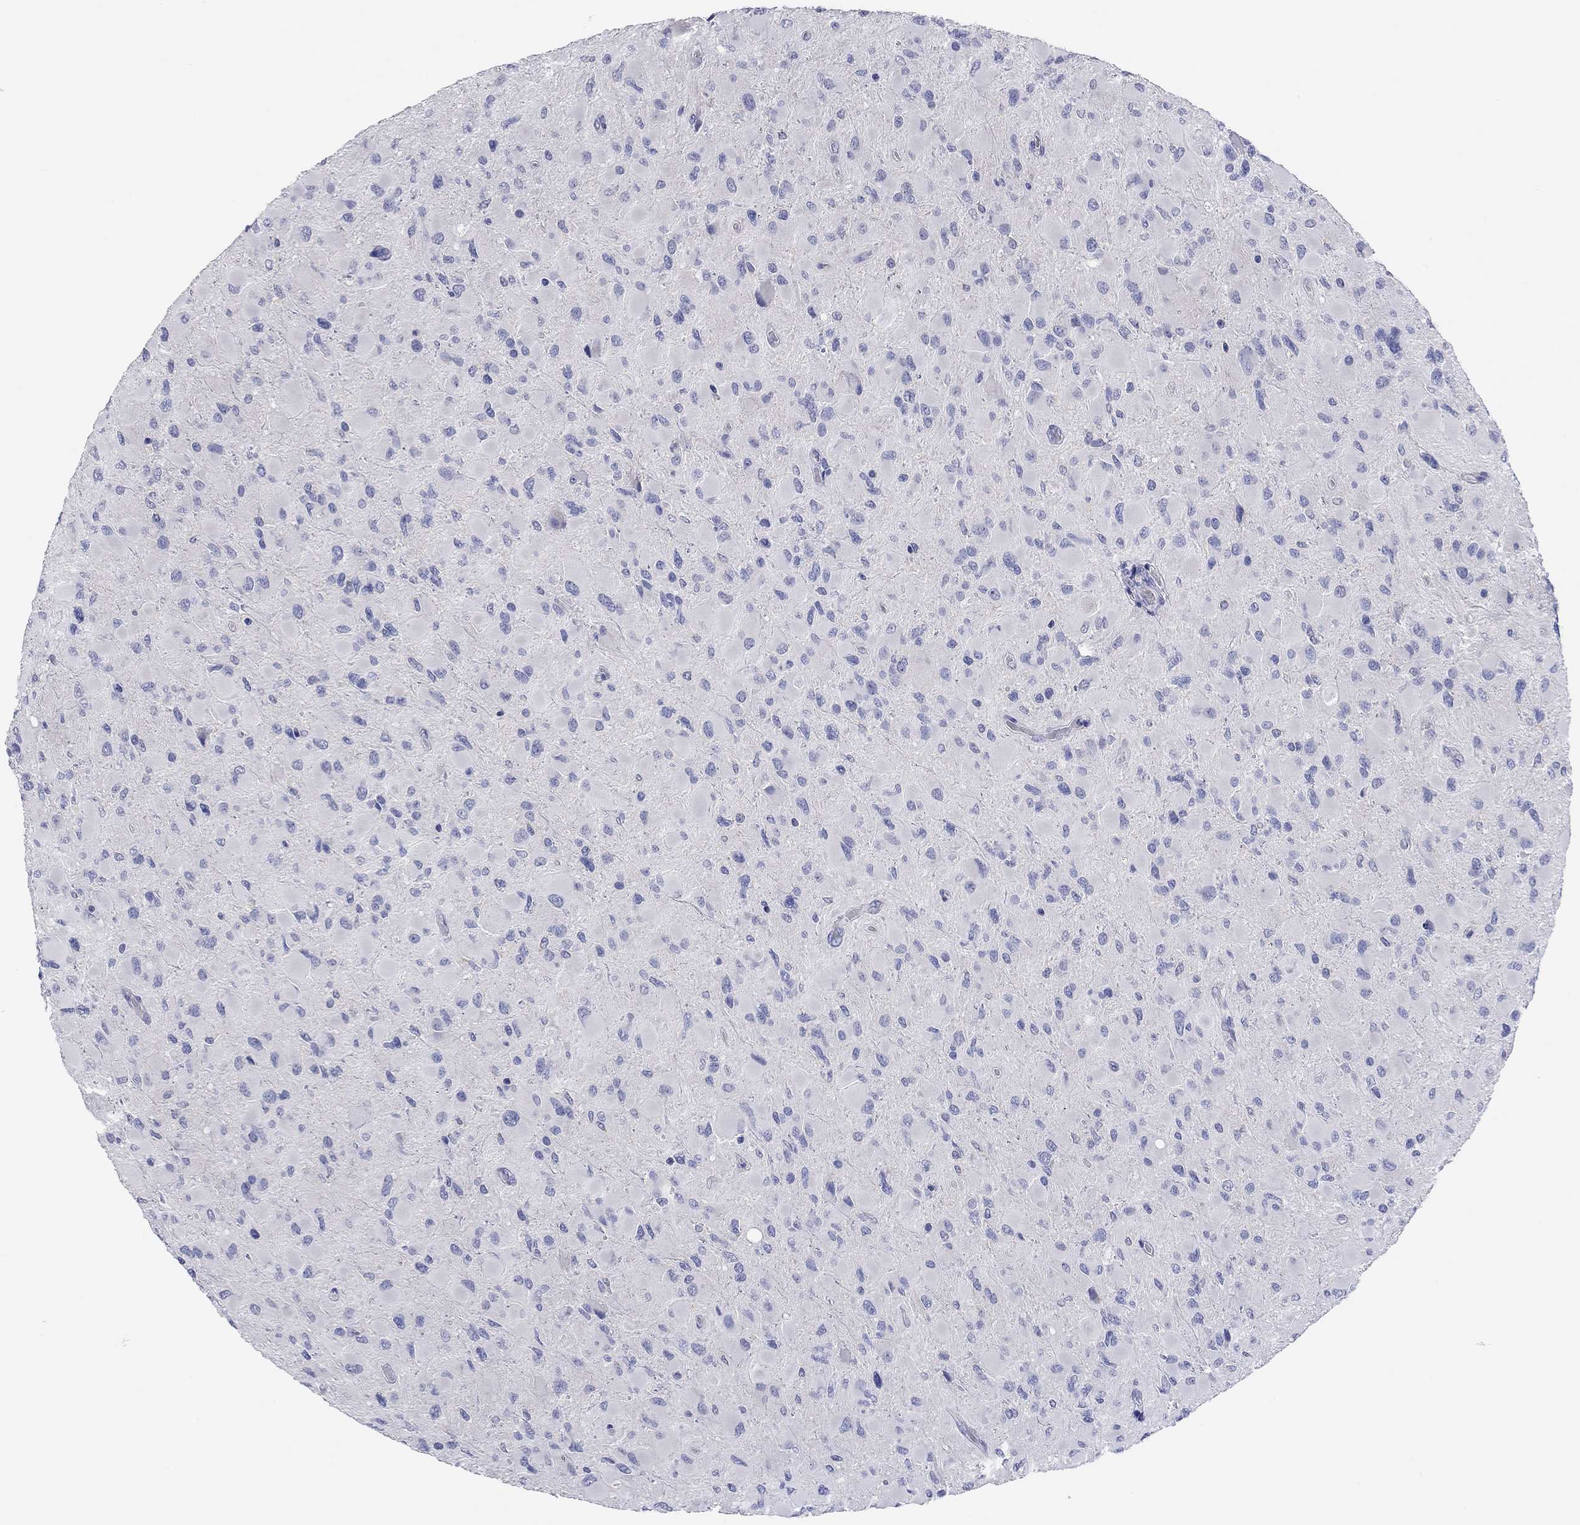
{"staining": {"intensity": "negative", "quantity": "none", "location": "none"}, "tissue": "glioma", "cell_type": "Tumor cells", "image_type": "cancer", "snomed": [{"axis": "morphology", "description": "Glioma, malignant, High grade"}, {"axis": "topography", "description": "Cerebral cortex"}], "caption": "An image of human glioma is negative for staining in tumor cells.", "gene": "TMEM221", "patient": {"sex": "female", "age": 36}}